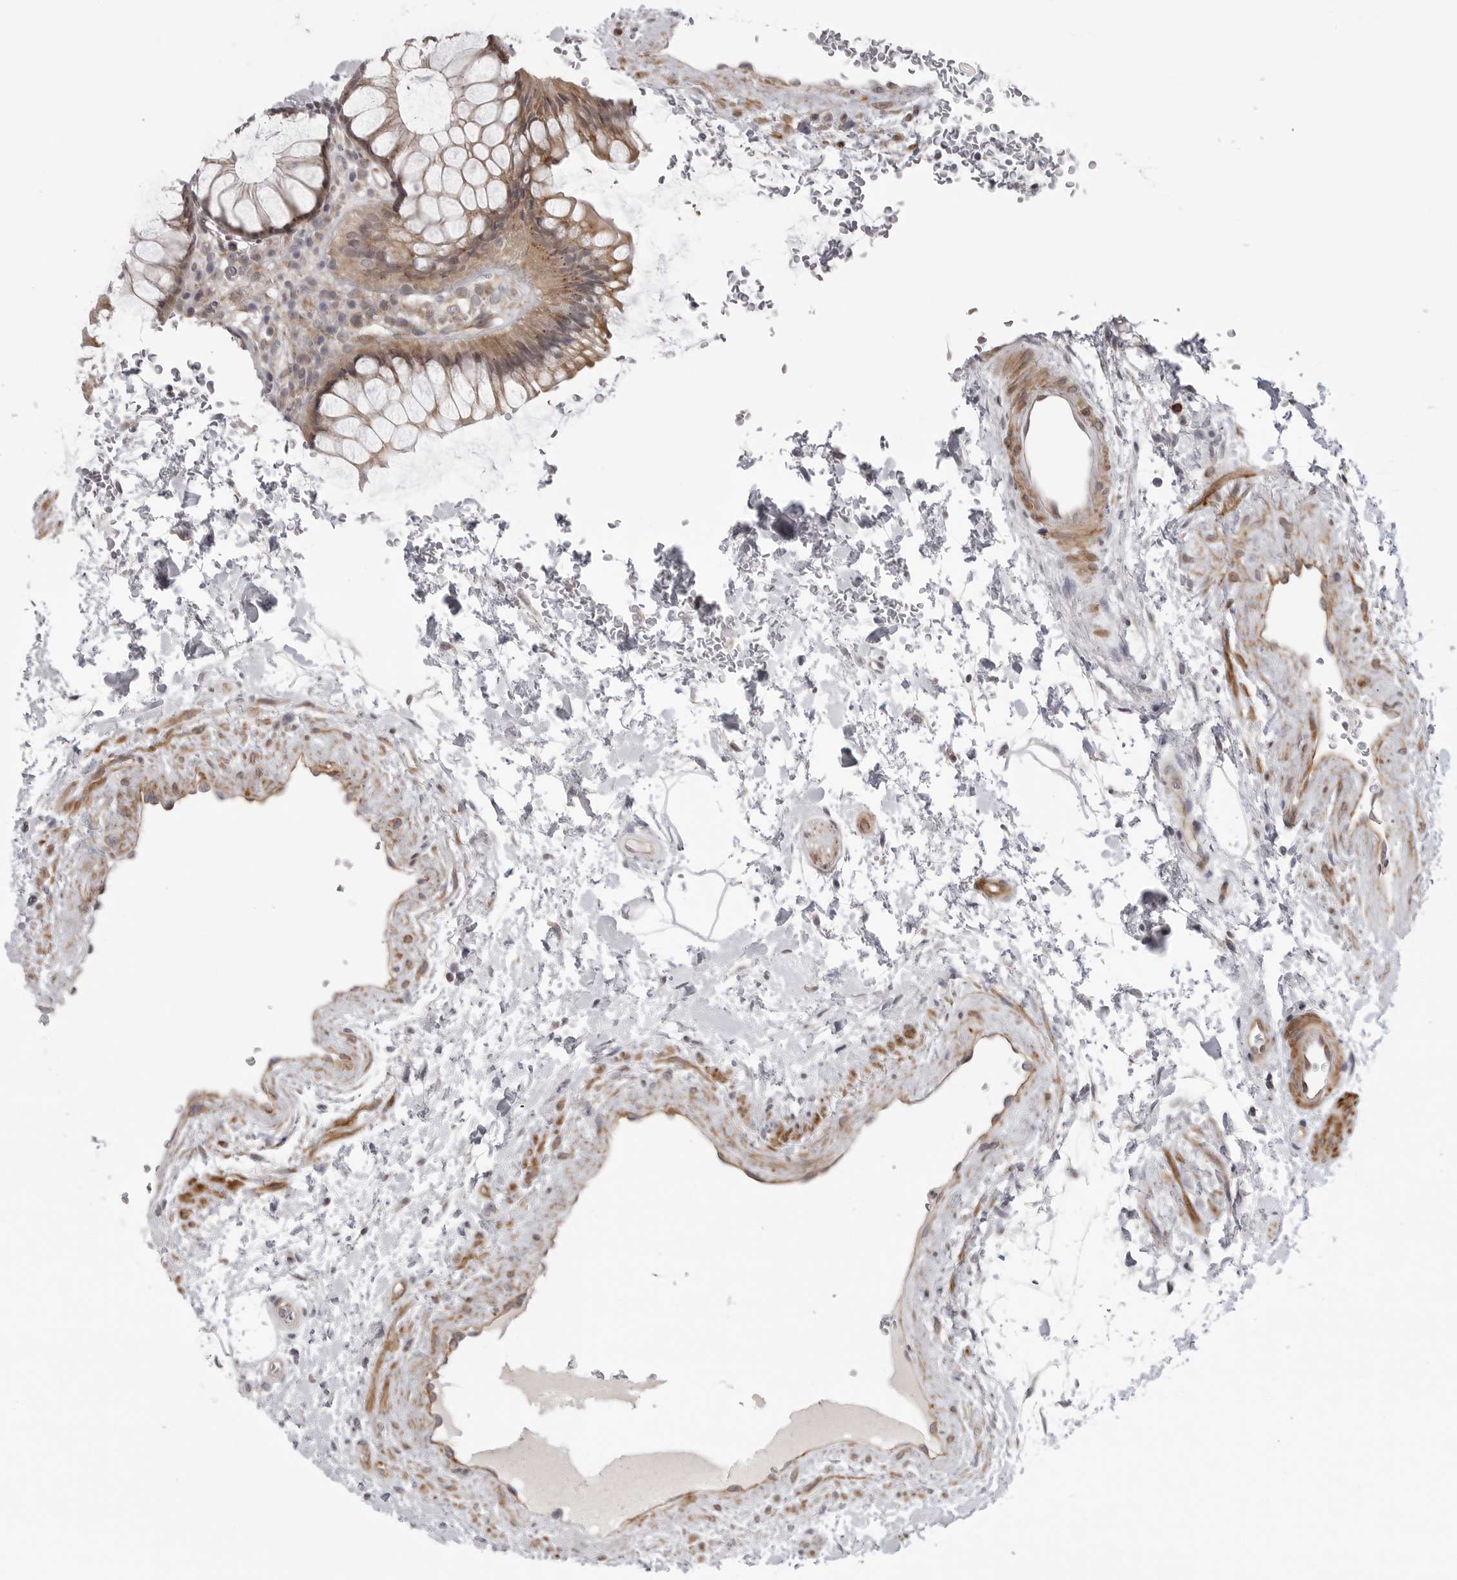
{"staining": {"intensity": "moderate", "quantity": ">75%", "location": "cytoplasmic/membranous"}, "tissue": "rectum", "cell_type": "Glandular cells", "image_type": "normal", "snomed": [{"axis": "morphology", "description": "Normal tissue, NOS"}, {"axis": "topography", "description": "Rectum"}], "caption": "A micrograph of human rectum stained for a protein shows moderate cytoplasmic/membranous brown staining in glandular cells. (DAB IHC, brown staining for protein, blue staining for nuclei).", "gene": "TUT4", "patient": {"sex": "male", "age": 51}}